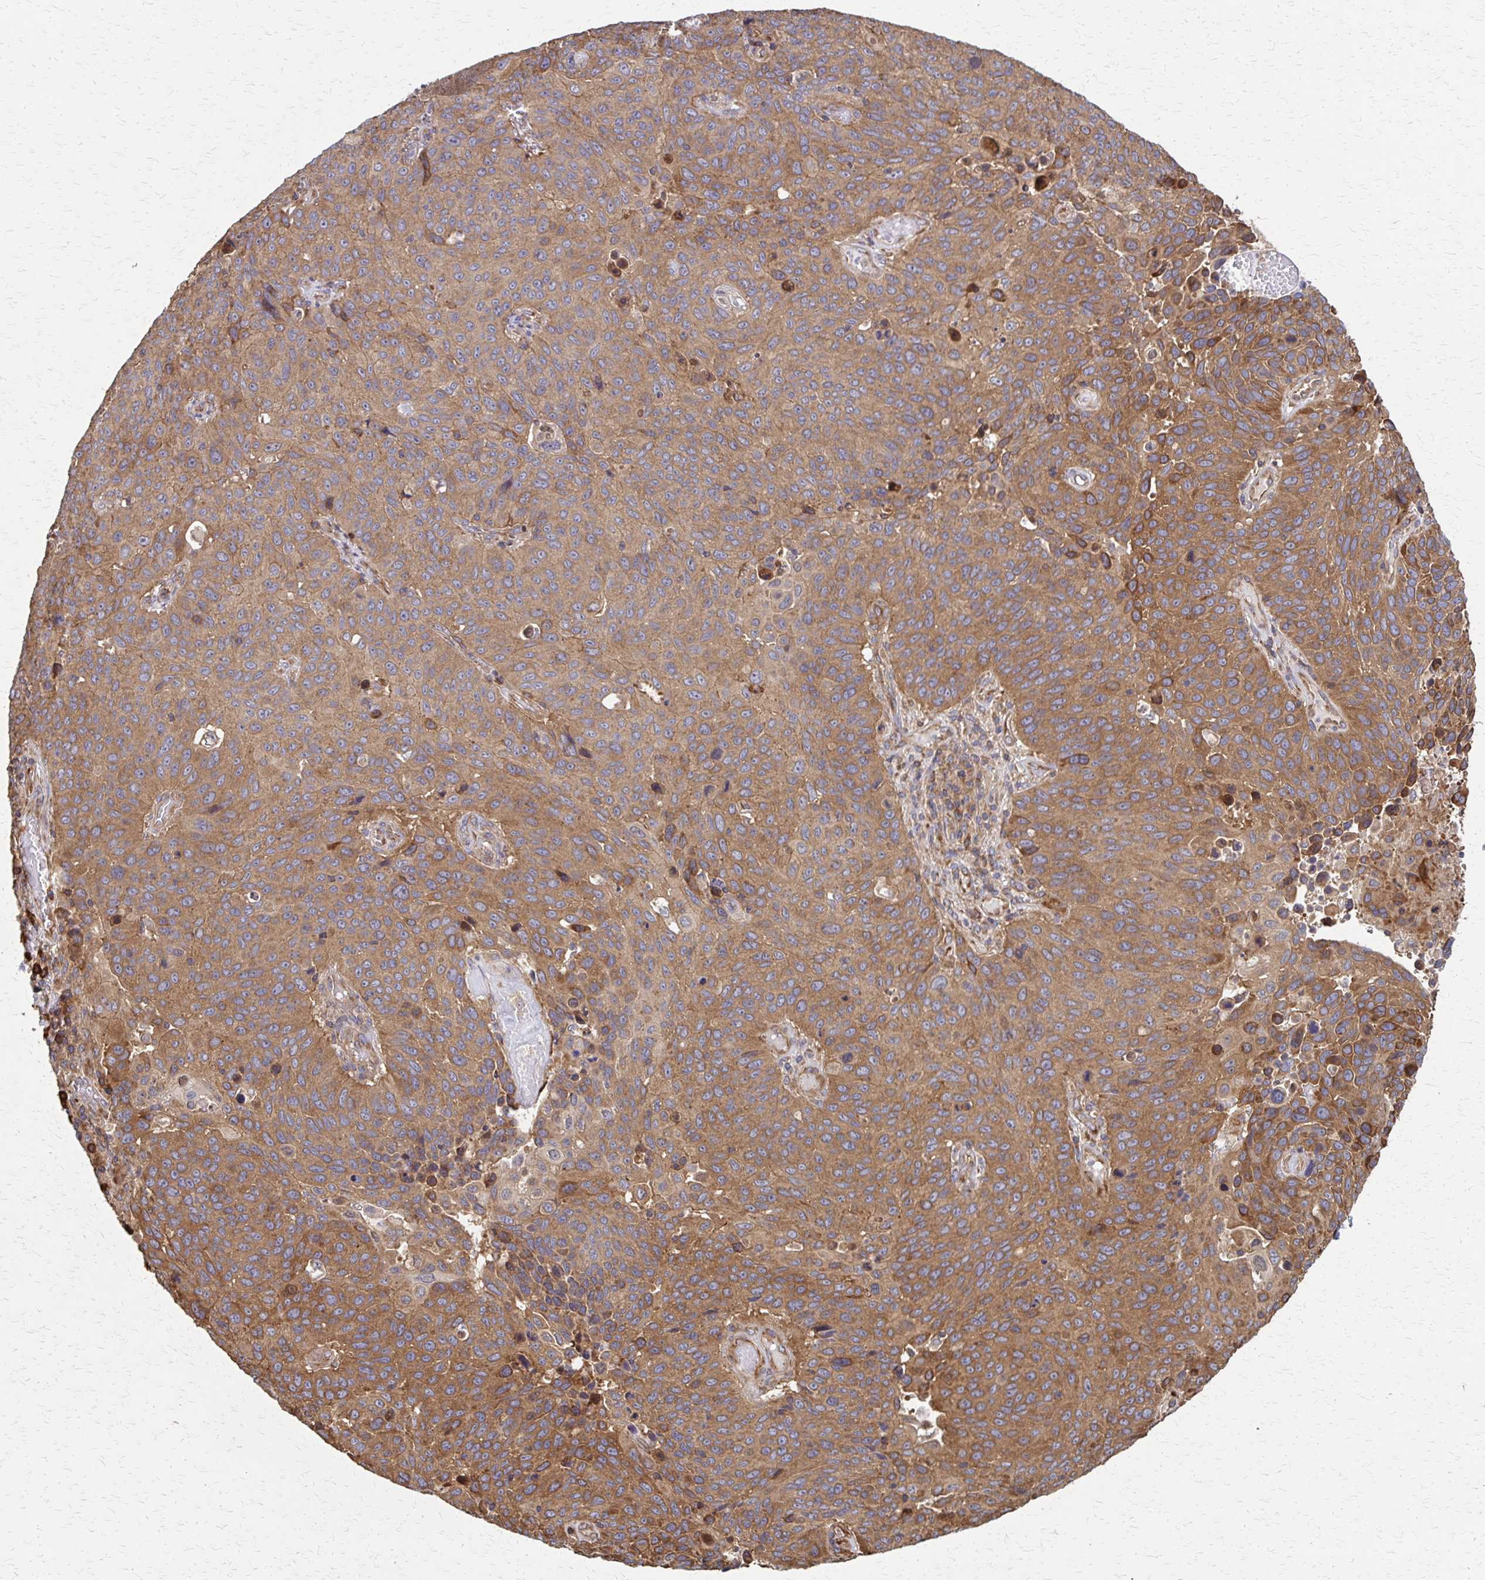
{"staining": {"intensity": "moderate", "quantity": ">75%", "location": "cytoplasmic/membranous"}, "tissue": "lung cancer", "cell_type": "Tumor cells", "image_type": "cancer", "snomed": [{"axis": "morphology", "description": "Squamous cell carcinoma, NOS"}, {"axis": "topography", "description": "Lung"}], "caption": "Protein positivity by IHC reveals moderate cytoplasmic/membranous positivity in approximately >75% of tumor cells in lung squamous cell carcinoma. Immunohistochemistry (ihc) stains the protein in brown and the nuclei are stained blue.", "gene": "EEF2", "patient": {"sex": "male", "age": 68}}